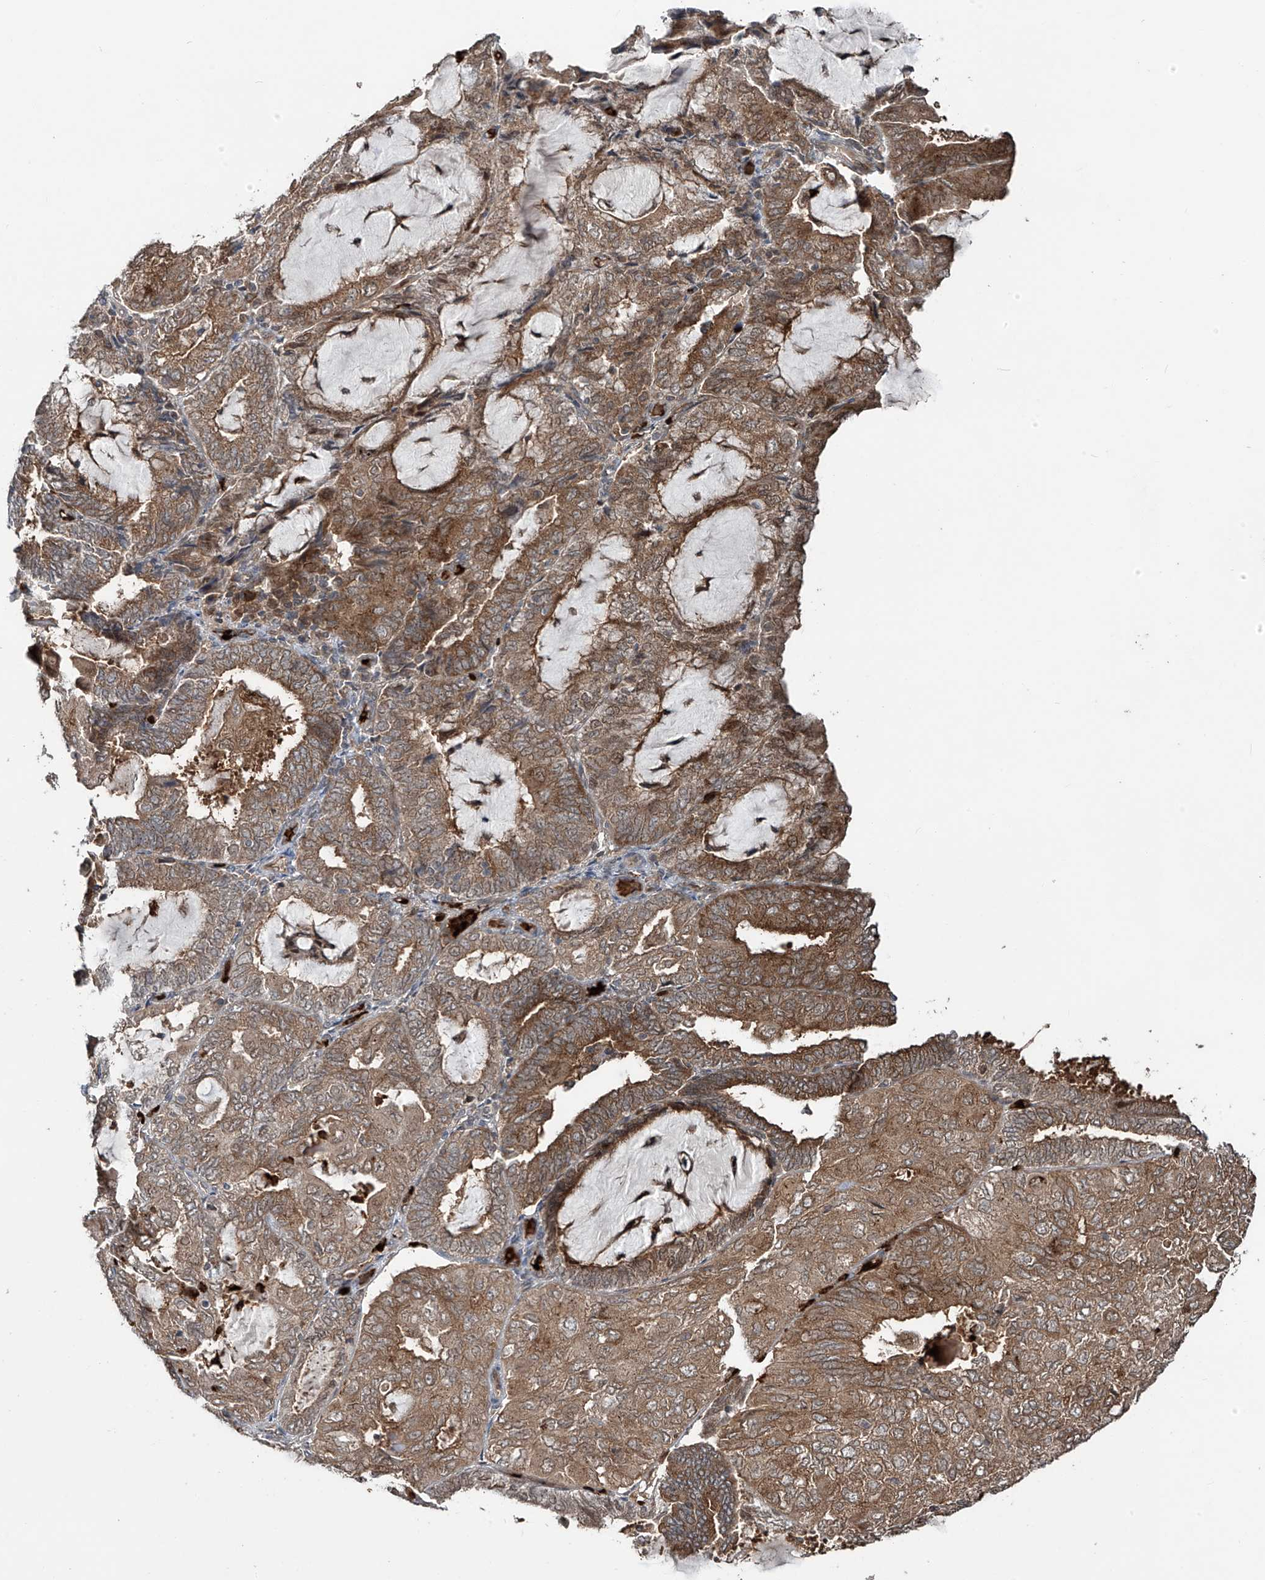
{"staining": {"intensity": "moderate", "quantity": ">75%", "location": "cytoplasmic/membranous"}, "tissue": "endometrial cancer", "cell_type": "Tumor cells", "image_type": "cancer", "snomed": [{"axis": "morphology", "description": "Adenocarcinoma, NOS"}, {"axis": "topography", "description": "Endometrium"}], "caption": "Immunohistochemistry photomicrograph of neoplastic tissue: human endometrial adenocarcinoma stained using immunohistochemistry (IHC) exhibits medium levels of moderate protein expression localized specifically in the cytoplasmic/membranous of tumor cells, appearing as a cytoplasmic/membranous brown color.", "gene": "ZDHHC9", "patient": {"sex": "female", "age": 81}}